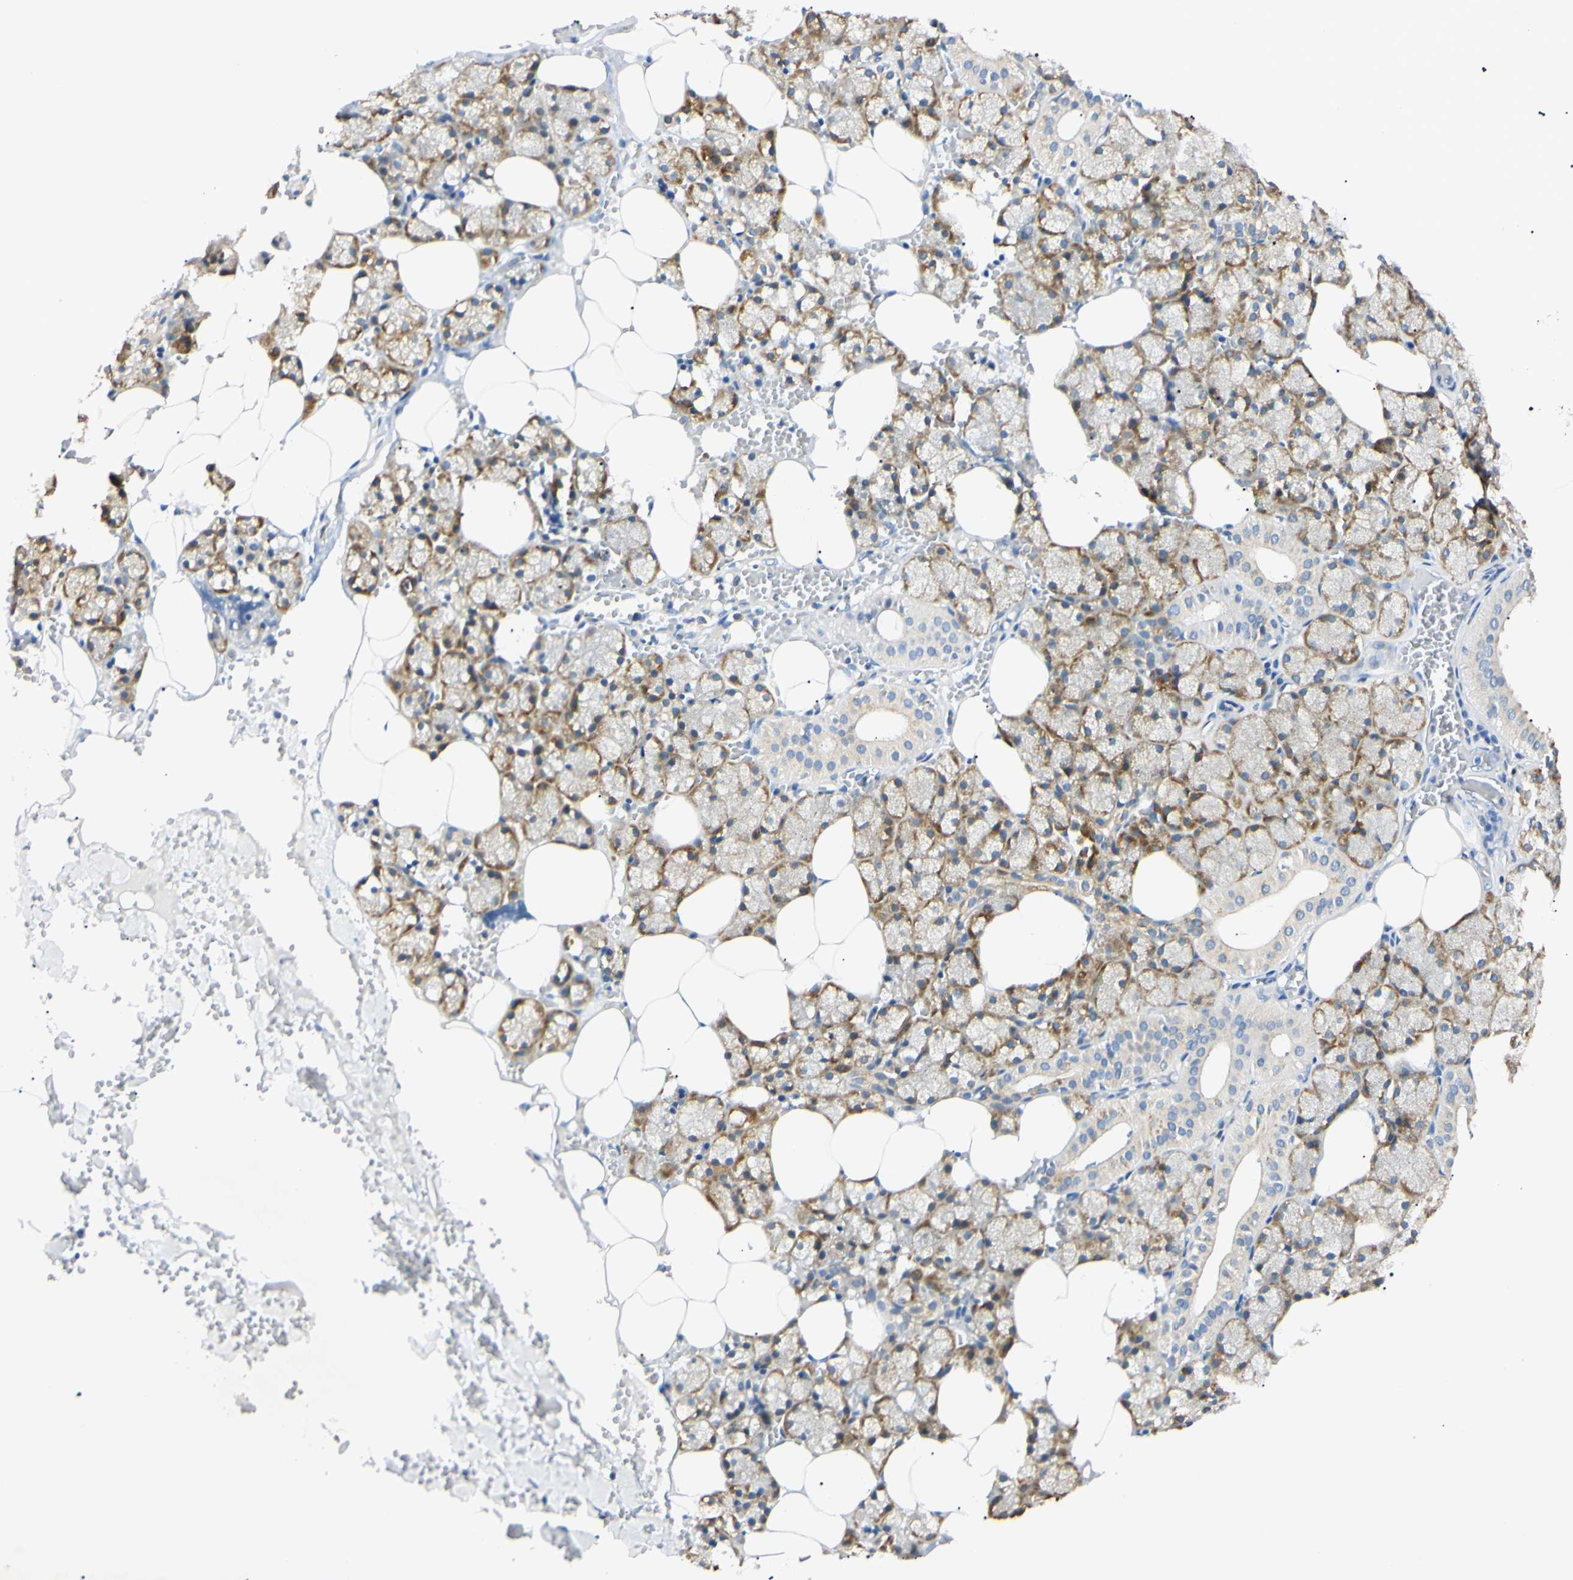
{"staining": {"intensity": "strong", "quantity": "25%-75%", "location": "cytoplasmic/membranous"}, "tissue": "salivary gland", "cell_type": "Glandular cells", "image_type": "normal", "snomed": [{"axis": "morphology", "description": "Normal tissue, NOS"}, {"axis": "topography", "description": "Salivary gland"}], "caption": "Strong cytoplasmic/membranous positivity is appreciated in about 25%-75% of glandular cells in normal salivary gland. The protein of interest is stained brown, and the nuclei are stained in blue (DAB (3,3'-diaminobenzidine) IHC with brightfield microscopy, high magnification).", "gene": "DNAJB12", "patient": {"sex": "male", "age": 62}}